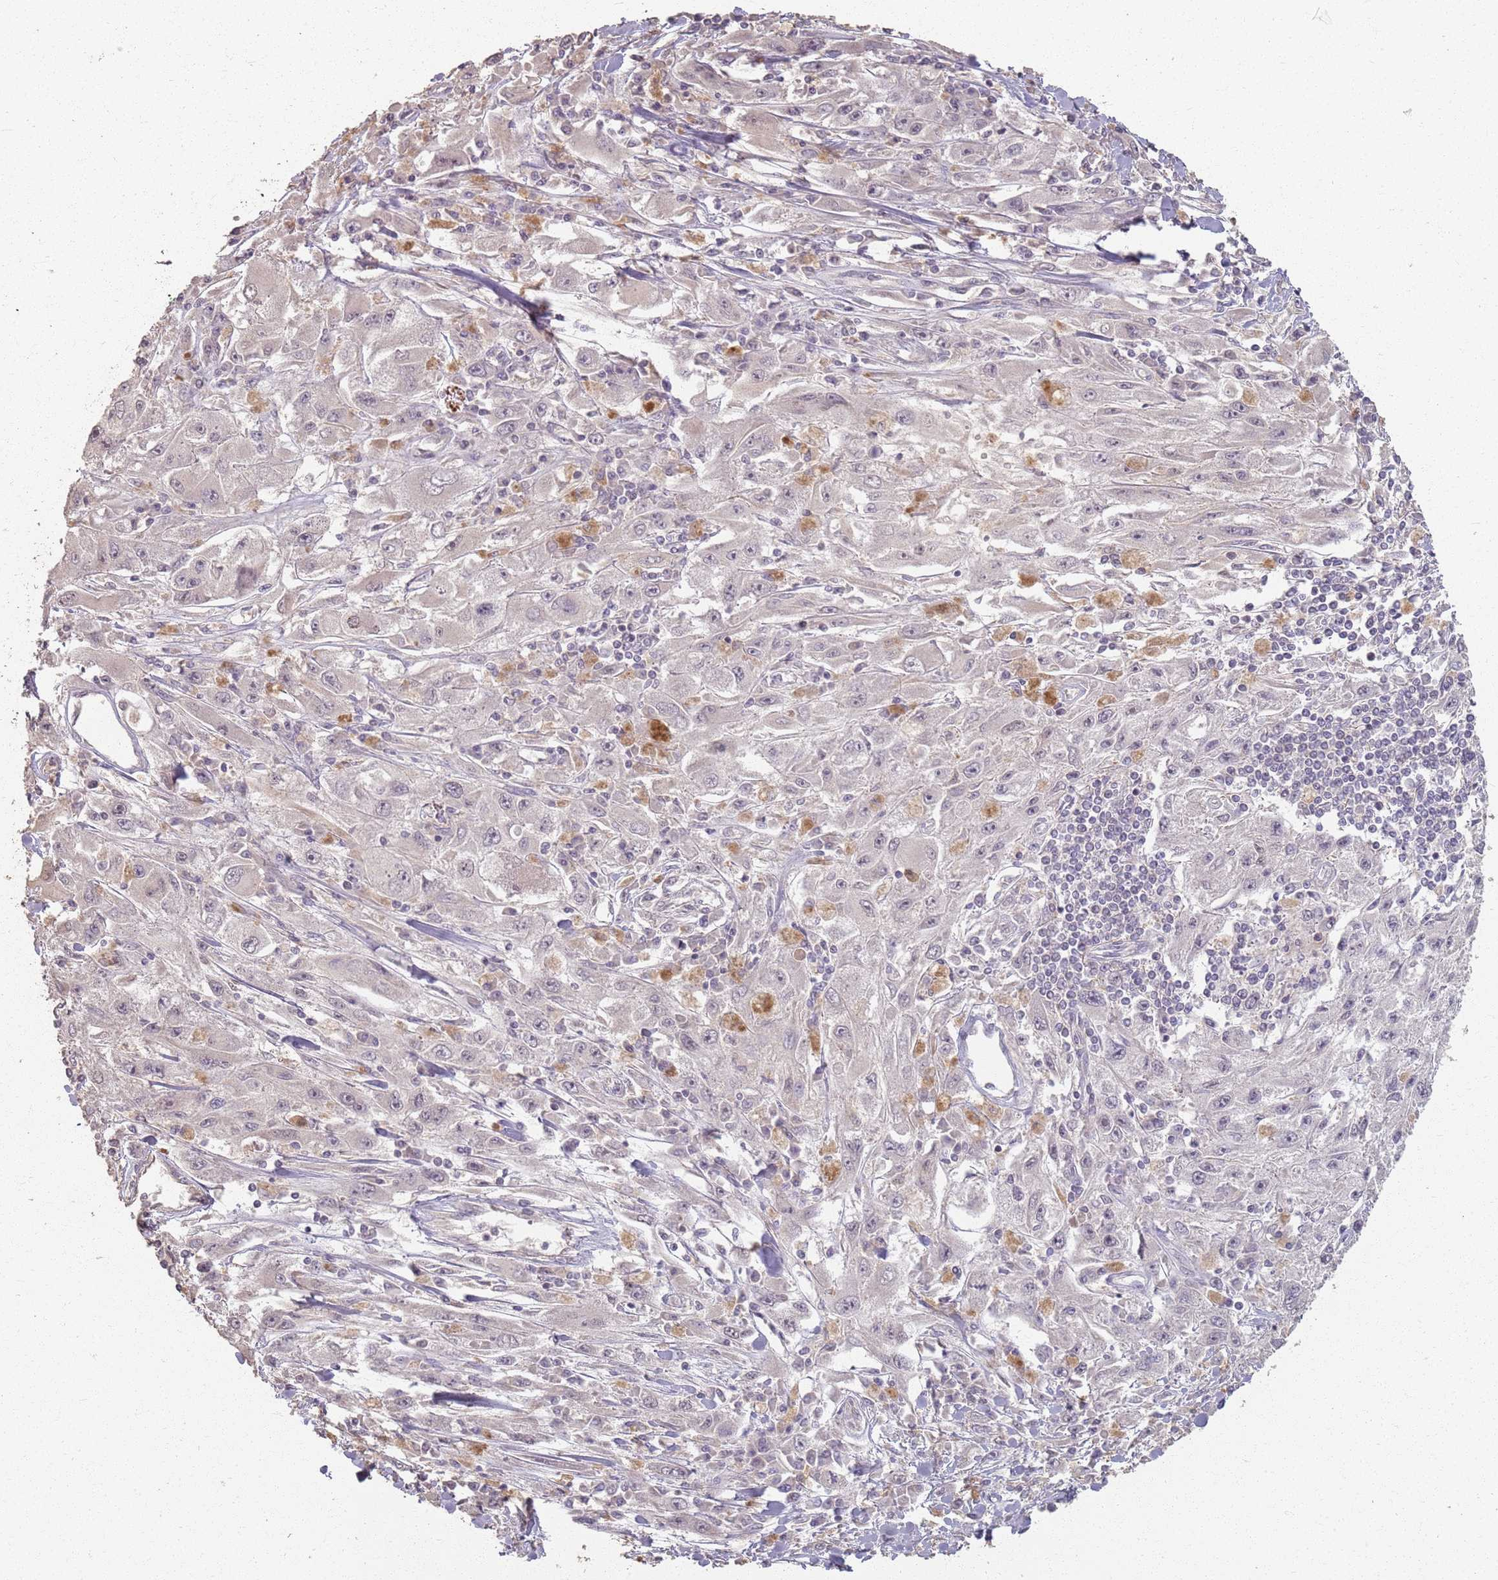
{"staining": {"intensity": "negative", "quantity": "none", "location": "none"}, "tissue": "melanoma", "cell_type": "Tumor cells", "image_type": "cancer", "snomed": [{"axis": "morphology", "description": "Malignant melanoma, Metastatic site"}, {"axis": "topography", "description": "Skin"}], "caption": "Immunohistochemistry (IHC) image of neoplastic tissue: human malignant melanoma (metastatic site) stained with DAB displays no significant protein staining in tumor cells.", "gene": "CCDC168", "patient": {"sex": "male", "age": 53}}